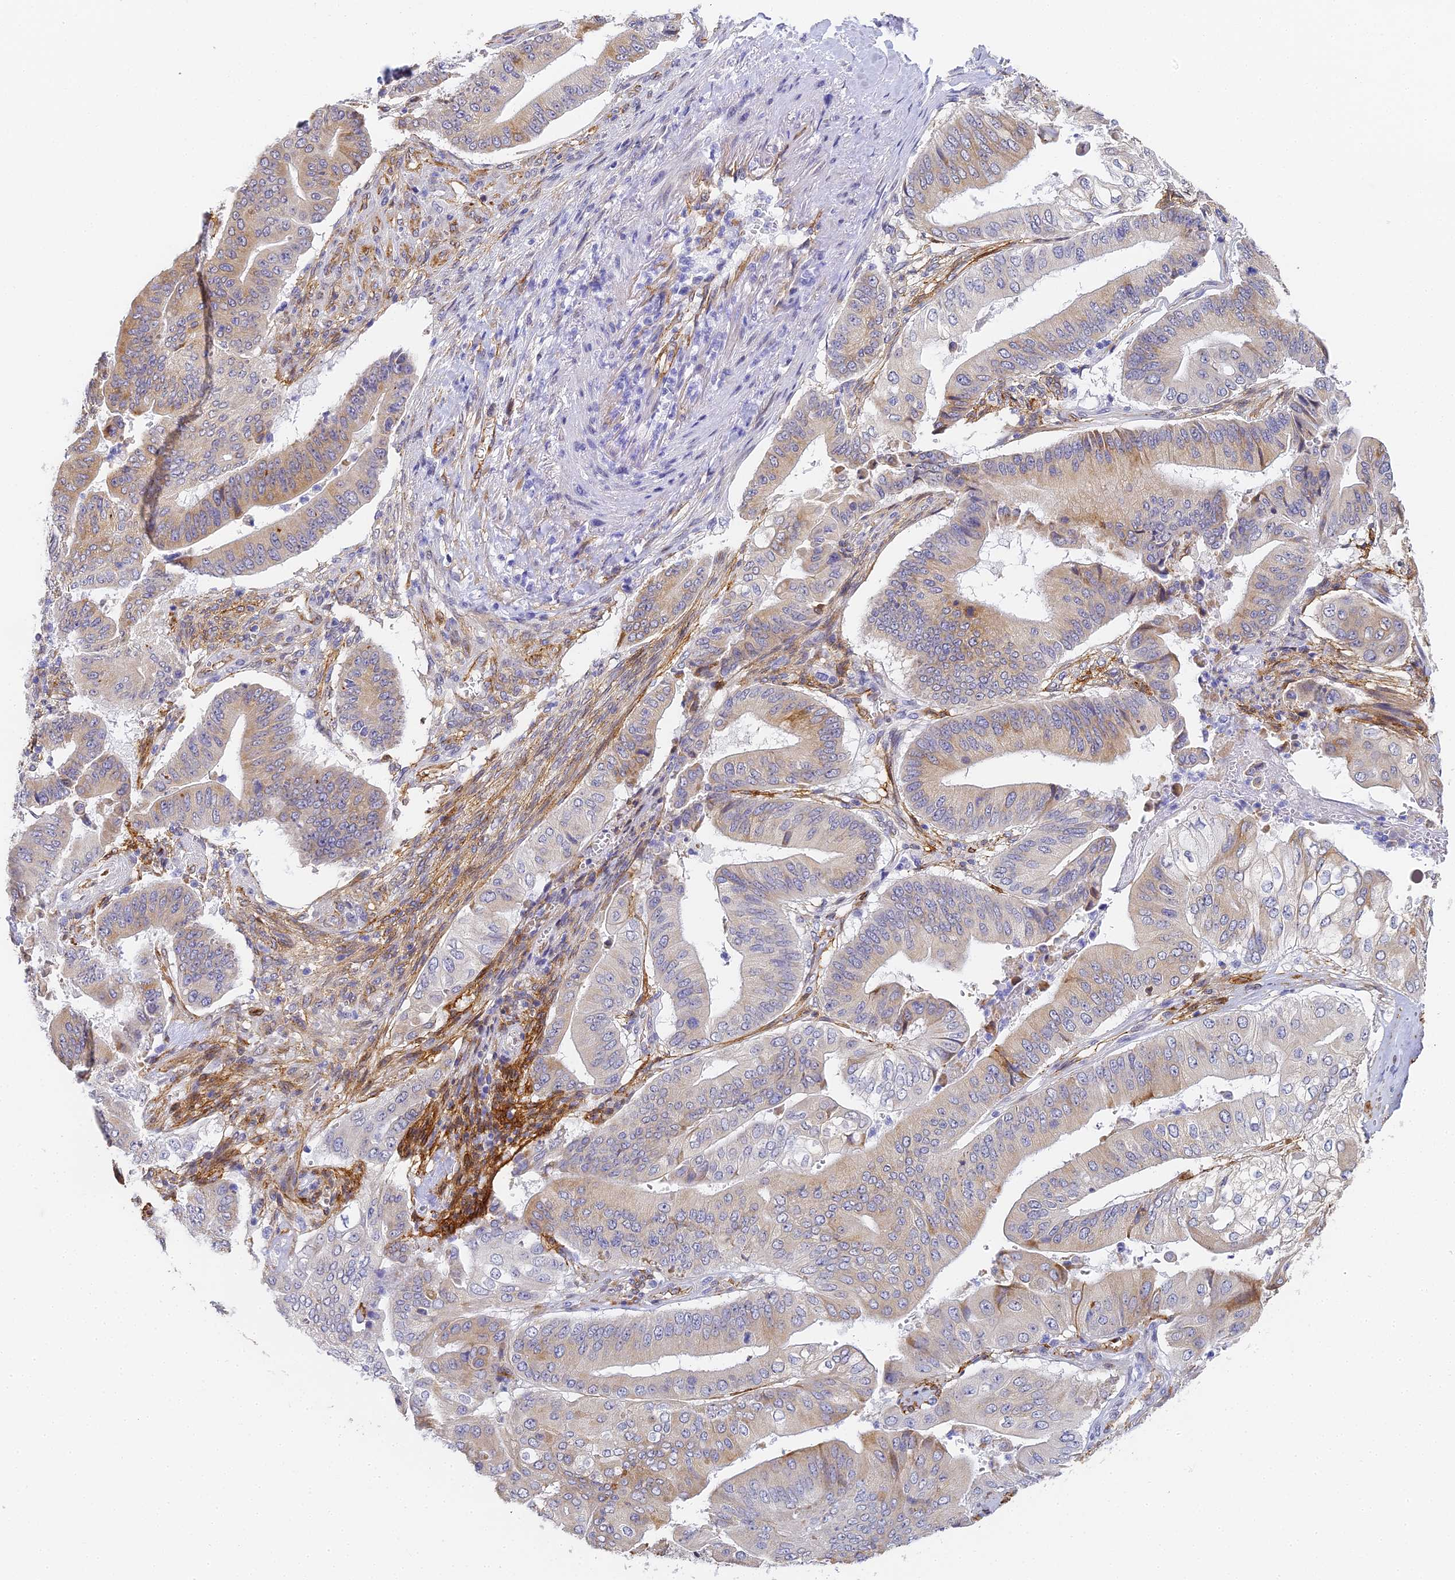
{"staining": {"intensity": "weak", "quantity": "25%-75%", "location": "cytoplasmic/membranous"}, "tissue": "pancreatic cancer", "cell_type": "Tumor cells", "image_type": "cancer", "snomed": [{"axis": "morphology", "description": "Adenocarcinoma, NOS"}, {"axis": "topography", "description": "Pancreas"}], "caption": "The histopathology image displays immunohistochemical staining of pancreatic adenocarcinoma. There is weak cytoplasmic/membranous staining is seen in approximately 25%-75% of tumor cells.", "gene": "GJA1", "patient": {"sex": "female", "age": 77}}